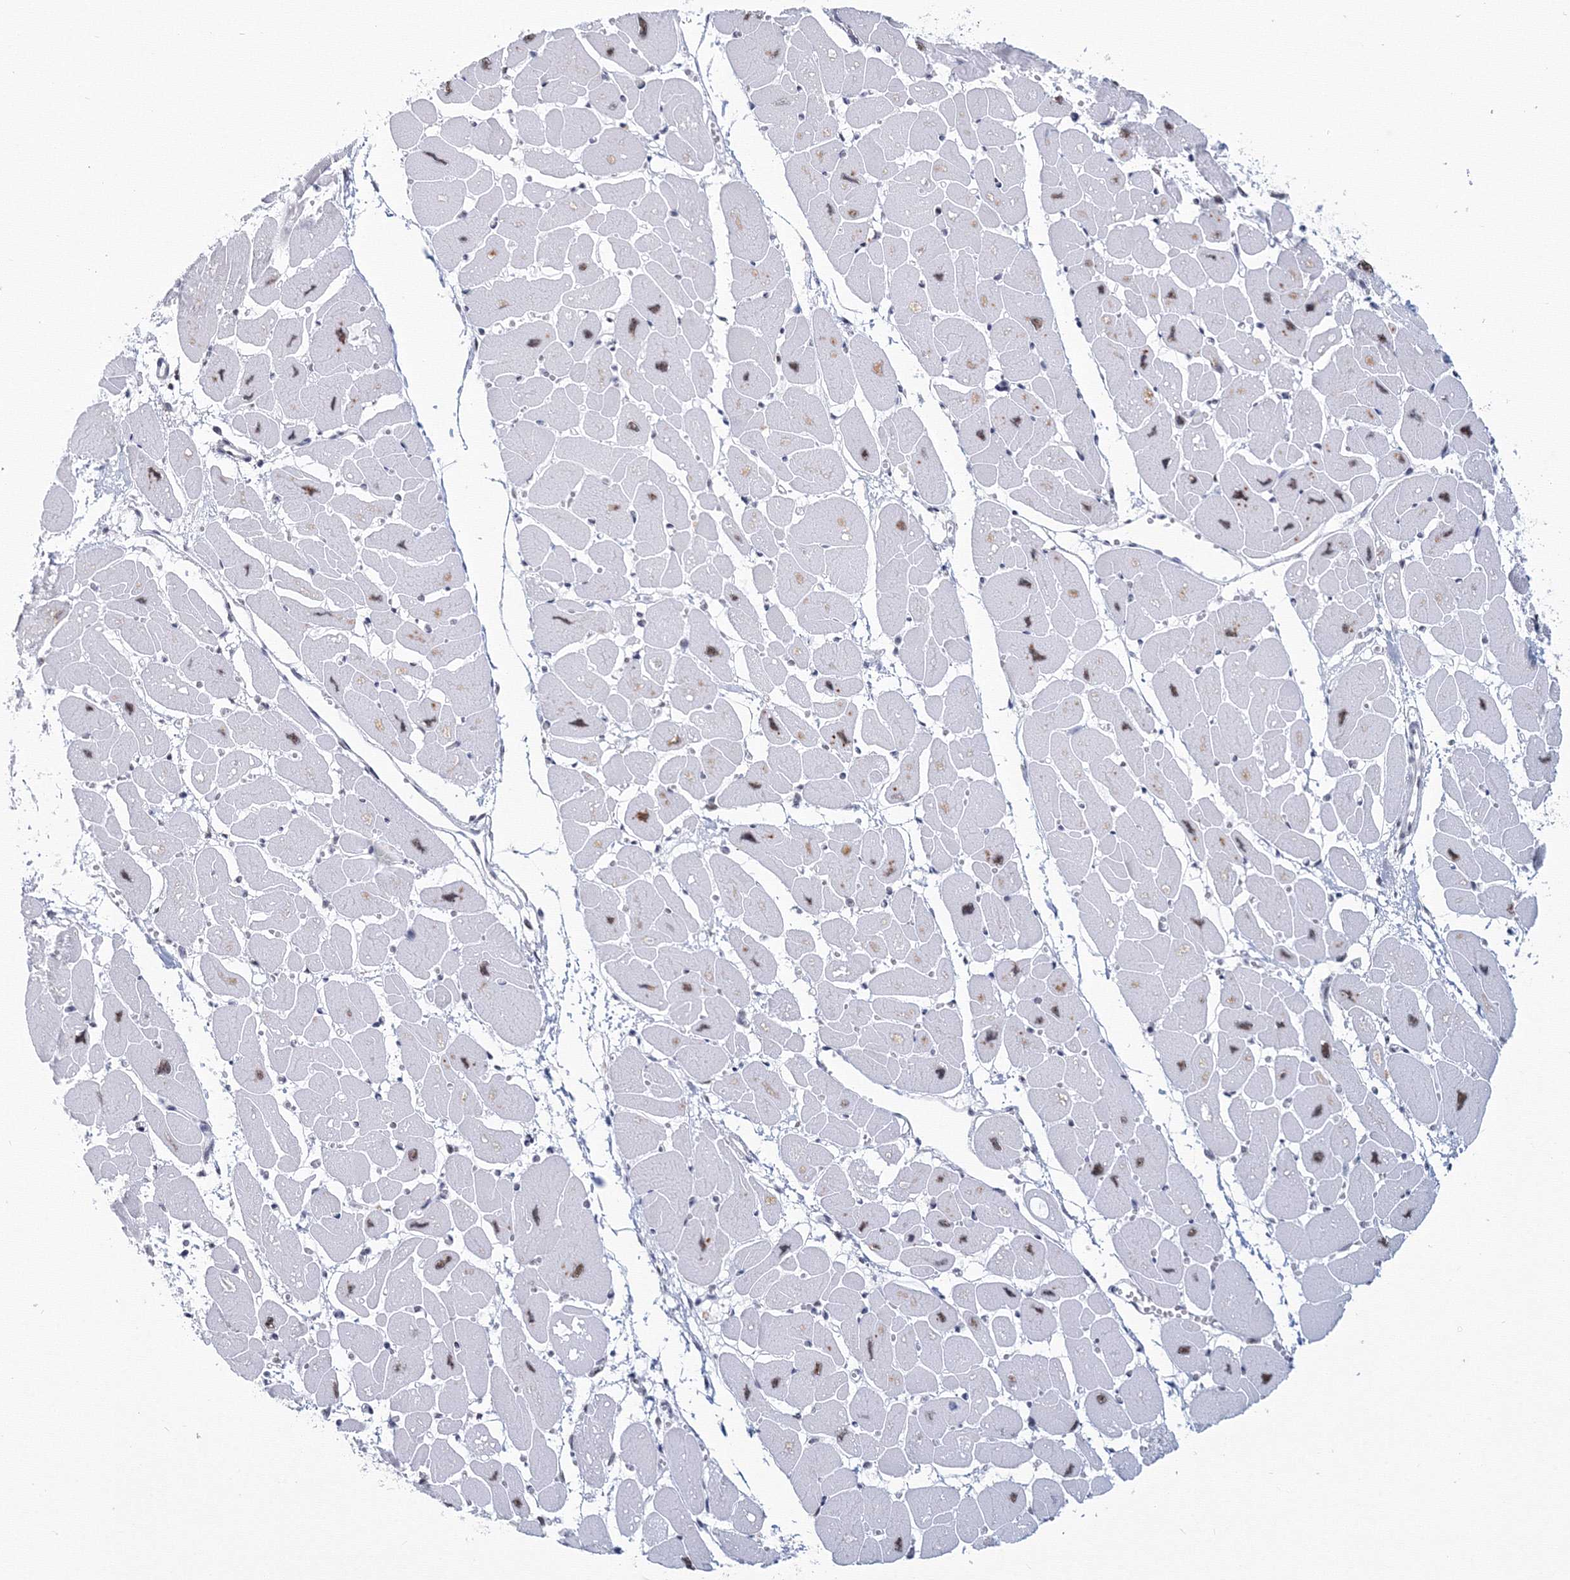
{"staining": {"intensity": "weak", "quantity": "25%-75%", "location": "nuclear"}, "tissue": "heart muscle", "cell_type": "Cardiomyocytes", "image_type": "normal", "snomed": [{"axis": "morphology", "description": "Normal tissue, NOS"}, {"axis": "topography", "description": "Heart"}], "caption": "Immunohistochemistry histopathology image of normal heart muscle stained for a protein (brown), which shows low levels of weak nuclear positivity in about 25%-75% of cardiomyocytes.", "gene": "SF3B6", "patient": {"sex": "female", "age": 54}}